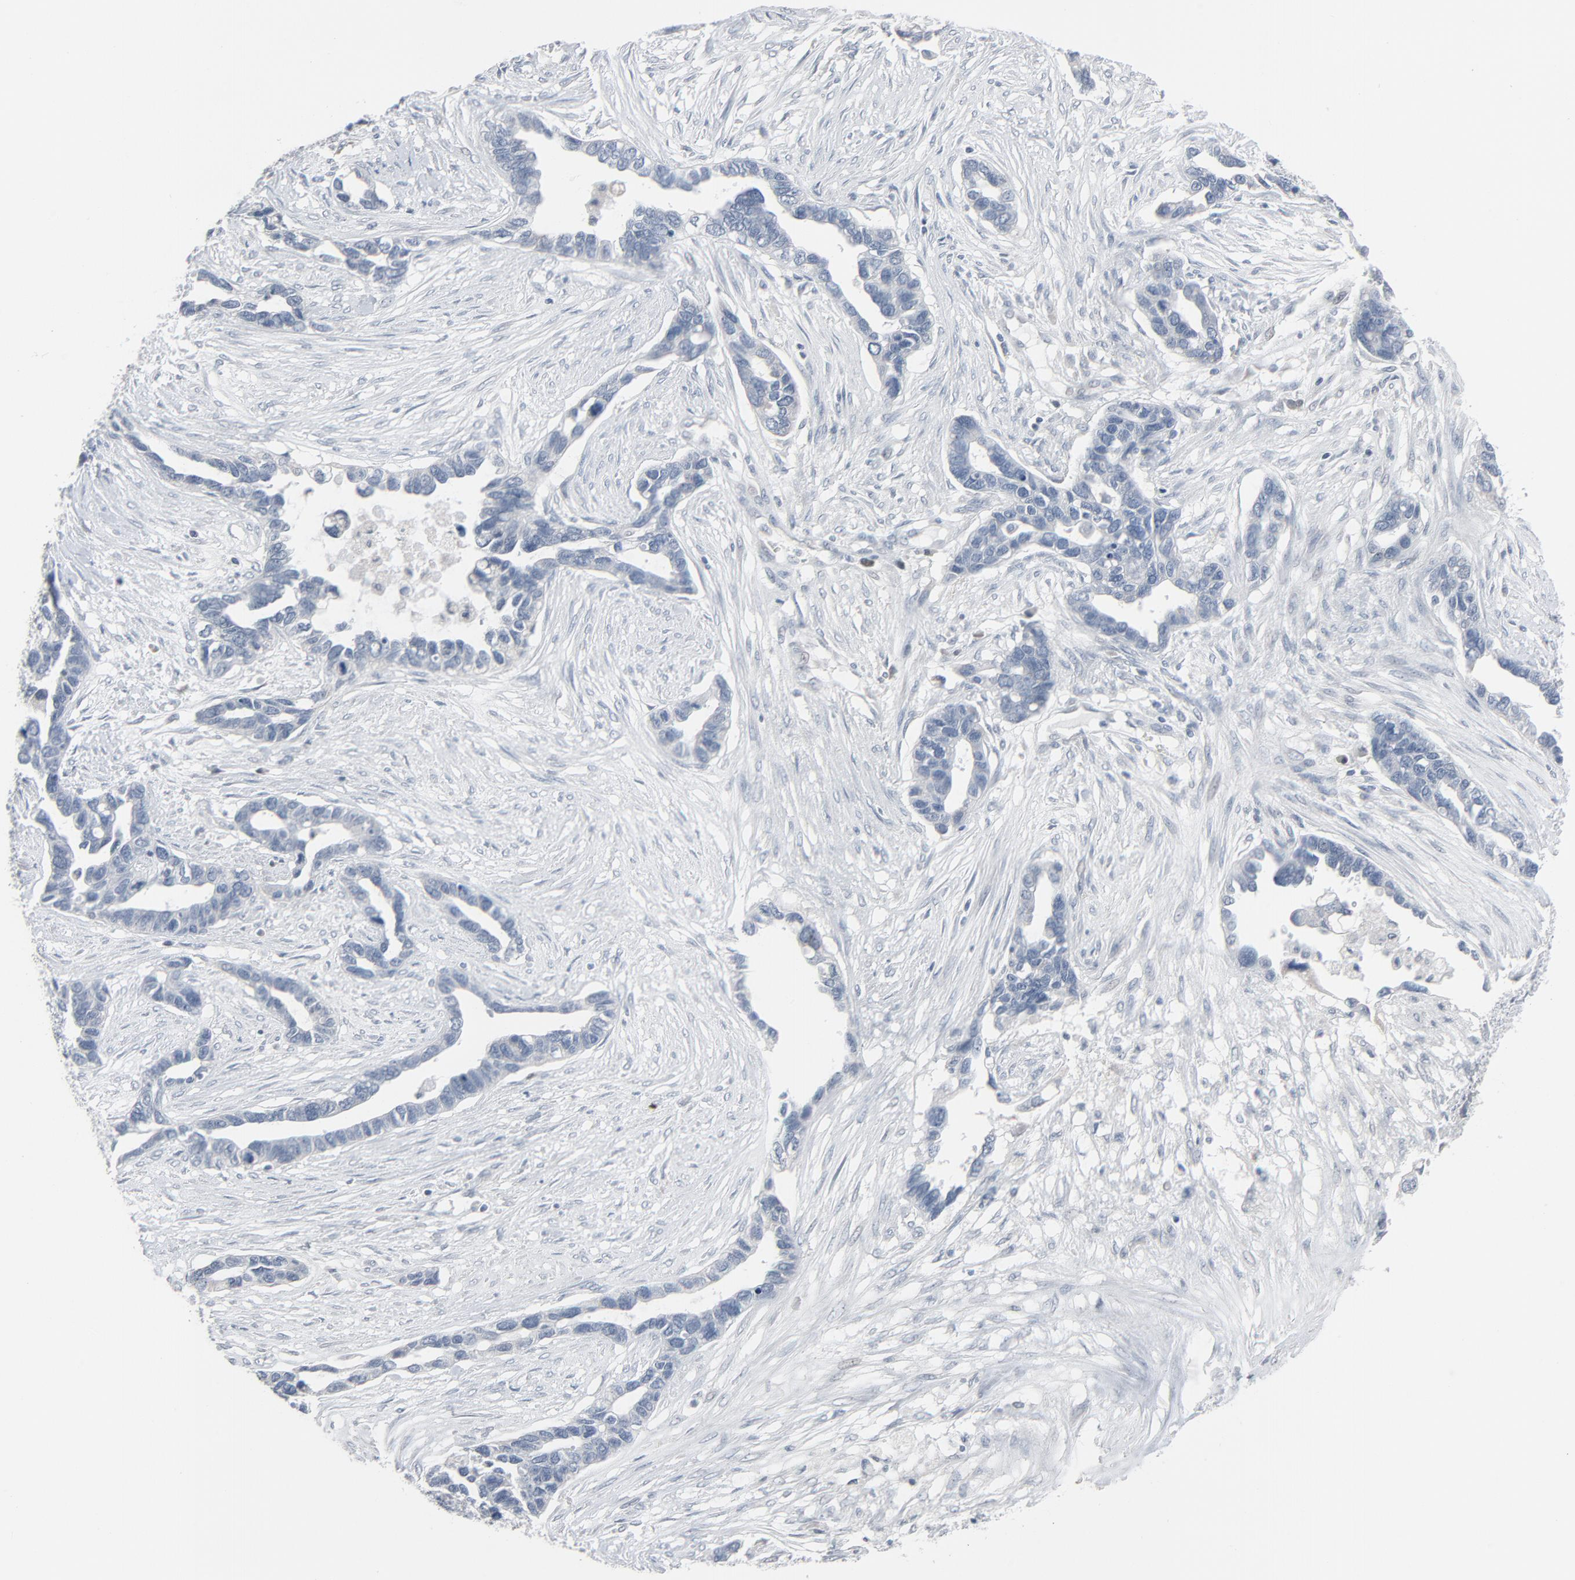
{"staining": {"intensity": "negative", "quantity": "none", "location": "none"}, "tissue": "ovarian cancer", "cell_type": "Tumor cells", "image_type": "cancer", "snomed": [{"axis": "morphology", "description": "Cystadenocarcinoma, serous, NOS"}, {"axis": "topography", "description": "Ovary"}], "caption": "High magnification brightfield microscopy of serous cystadenocarcinoma (ovarian) stained with DAB (brown) and counterstained with hematoxylin (blue): tumor cells show no significant expression.", "gene": "SAGE1", "patient": {"sex": "female", "age": 54}}